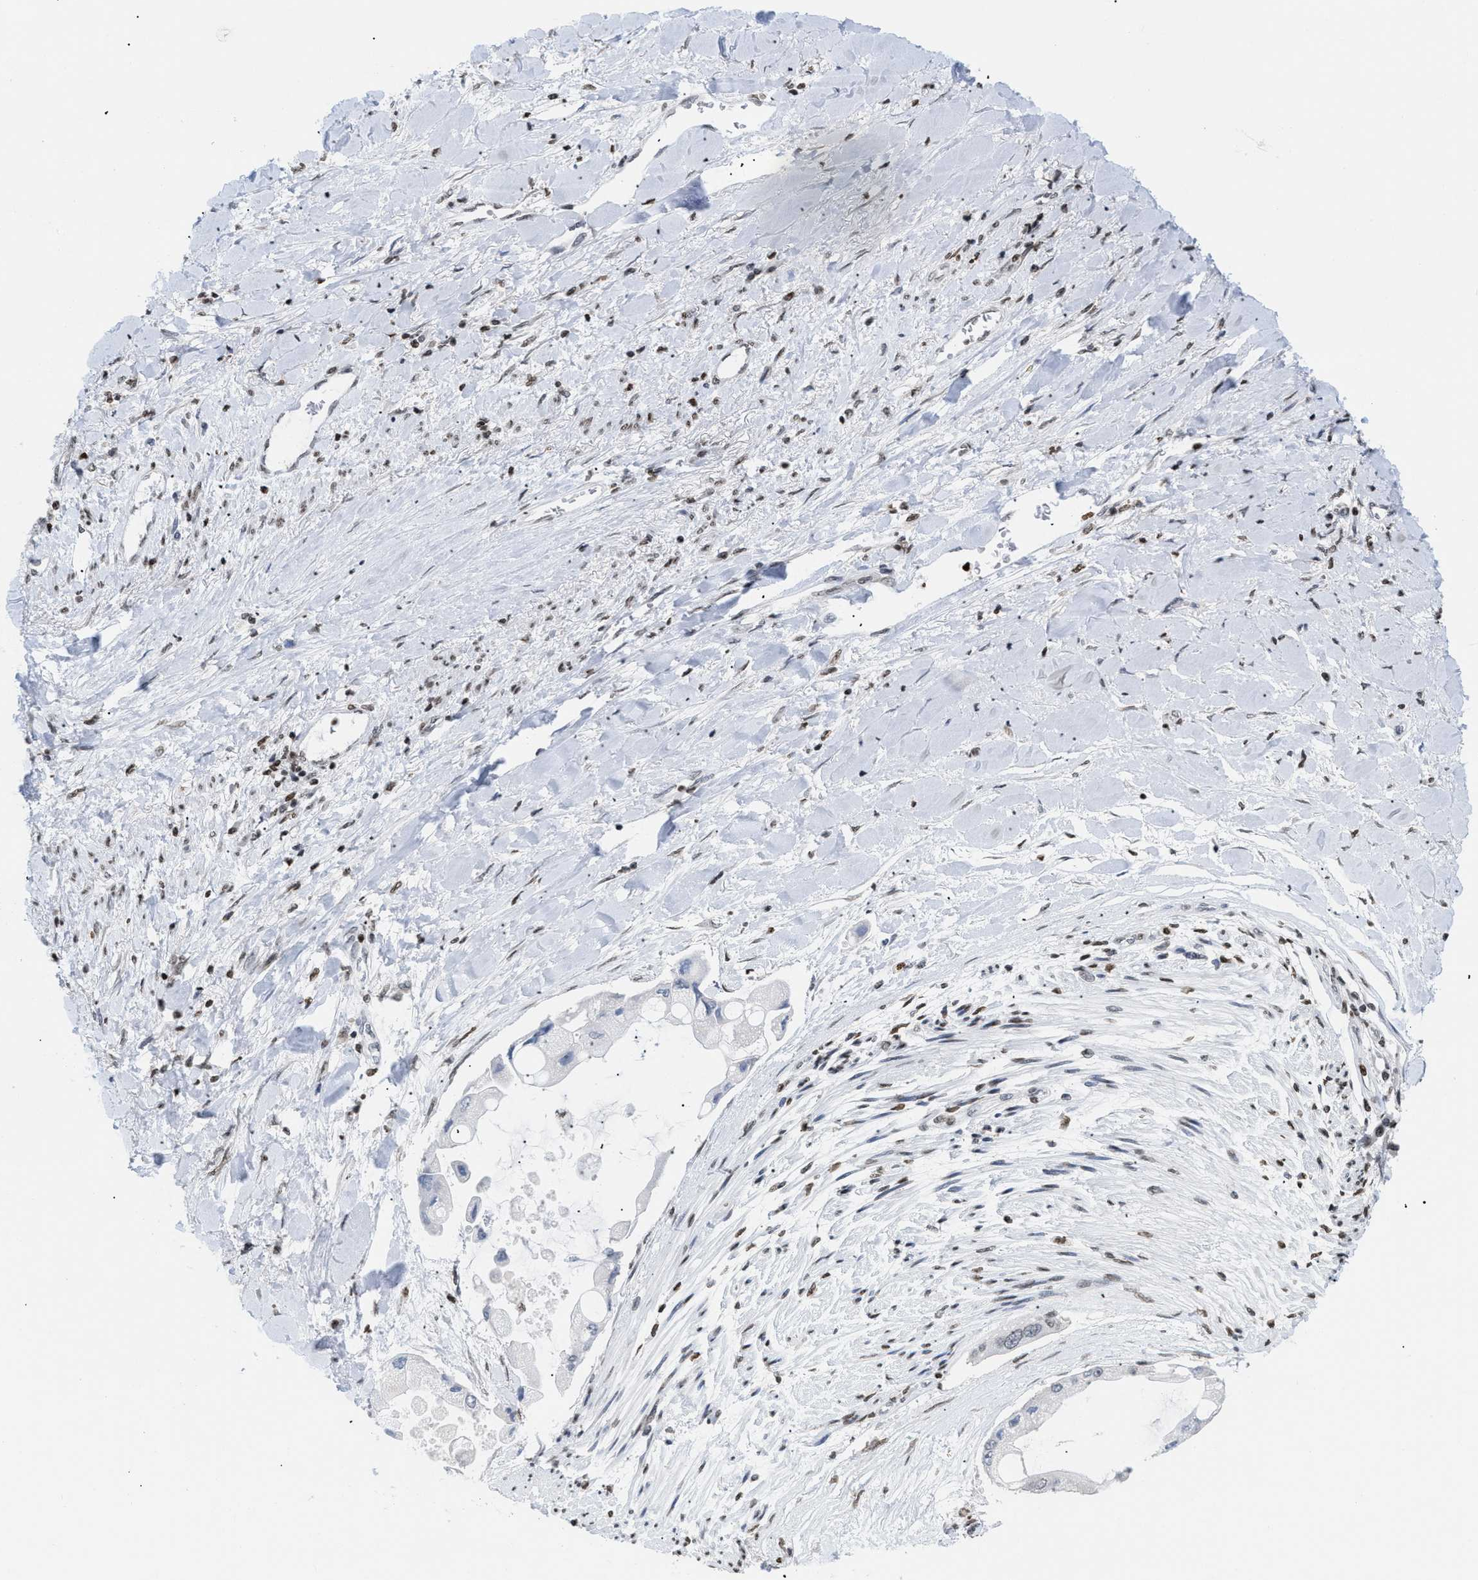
{"staining": {"intensity": "negative", "quantity": "none", "location": "none"}, "tissue": "liver cancer", "cell_type": "Tumor cells", "image_type": "cancer", "snomed": [{"axis": "morphology", "description": "Cholangiocarcinoma"}, {"axis": "topography", "description": "Liver"}], "caption": "Immunohistochemistry (IHC) image of neoplastic tissue: cholangiocarcinoma (liver) stained with DAB (3,3'-diaminobenzidine) shows no significant protein positivity in tumor cells.", "gene": "HMGN2", "patient": {"sex": "male", "age": 50}}